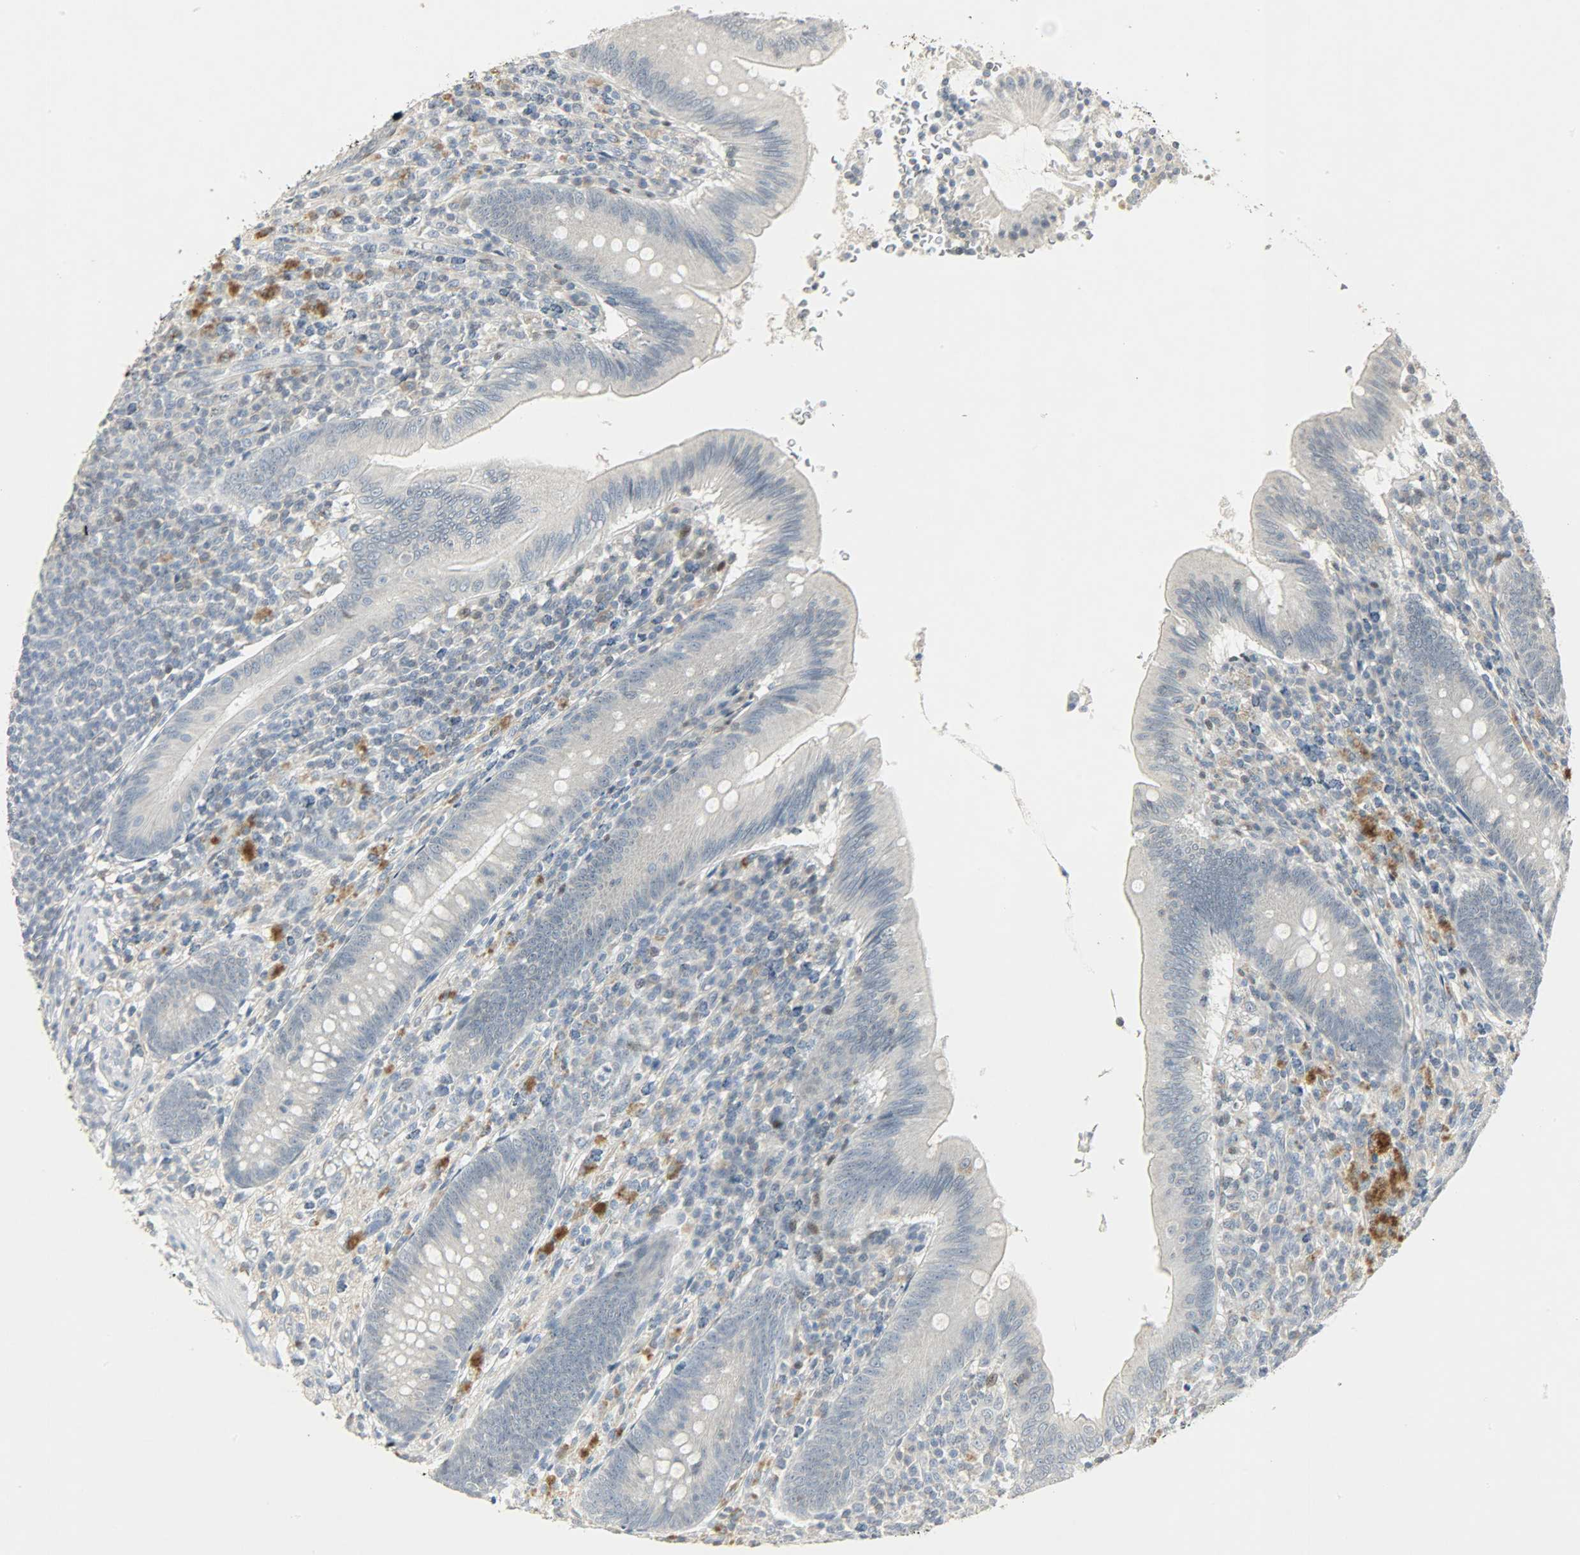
{"staining": {"intensity": "weak", "quantity": "<25%", "location": "cytoplasmic/membranous,nuclear"}, "tissue": "appendix", "cell_type": "Glandular cells", "image_type": "normal", "snomed": [{"axis": "morphology", "description": "Normal tissue, NOS"}, {"axis": "morphology", "description": "Inflammation, NOS"}, {"axis": "topography", "description": "Appendix"}], "caption": "DAB immunohistochemical staining of normal appendix reveals no significant expression in glandular cells.", "gene": "CAMK4", "patient": {"sex": "male", "age": 46}}